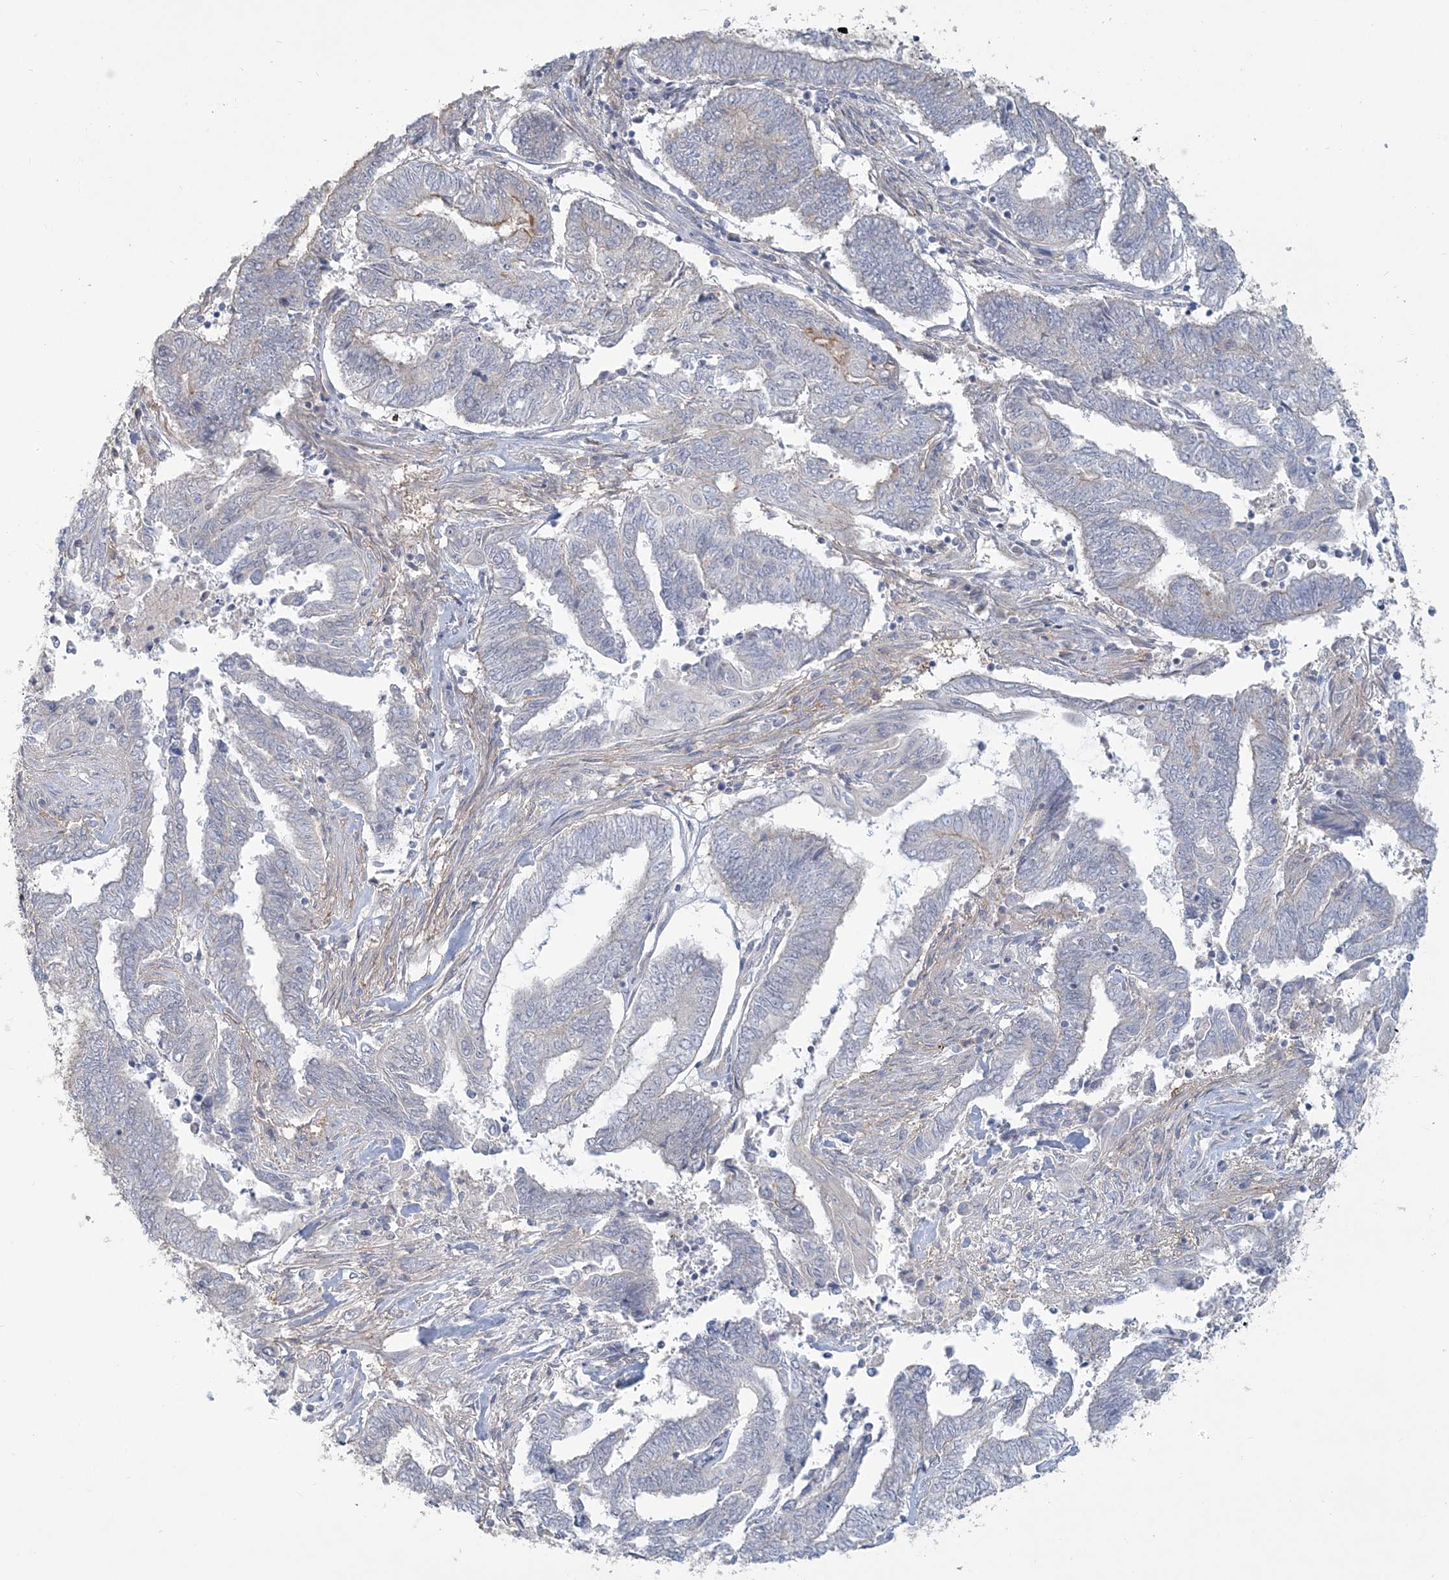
{"staining": {"intensity": "weak", "quantity": "<25%", "location": "cytoplasmic/membranous"}, "tissue": "endometrial cancer", "cell_type": "Tumor cells", "image_type": "cancer", "snomed": [{"axis": "morphology", "description": "Adenocarcinoma, NOS"}, {"axis": "topography", "description": "Uterus"}, {"axis": "topography", "description": "Endometrium"}], "caption": "This is an IHC image of endometrial cancer (adenocarcinoma). There is no expression in tumor cells.", "gene": "ANKS1A", "patient": {"sex": "female", "age": 70}}